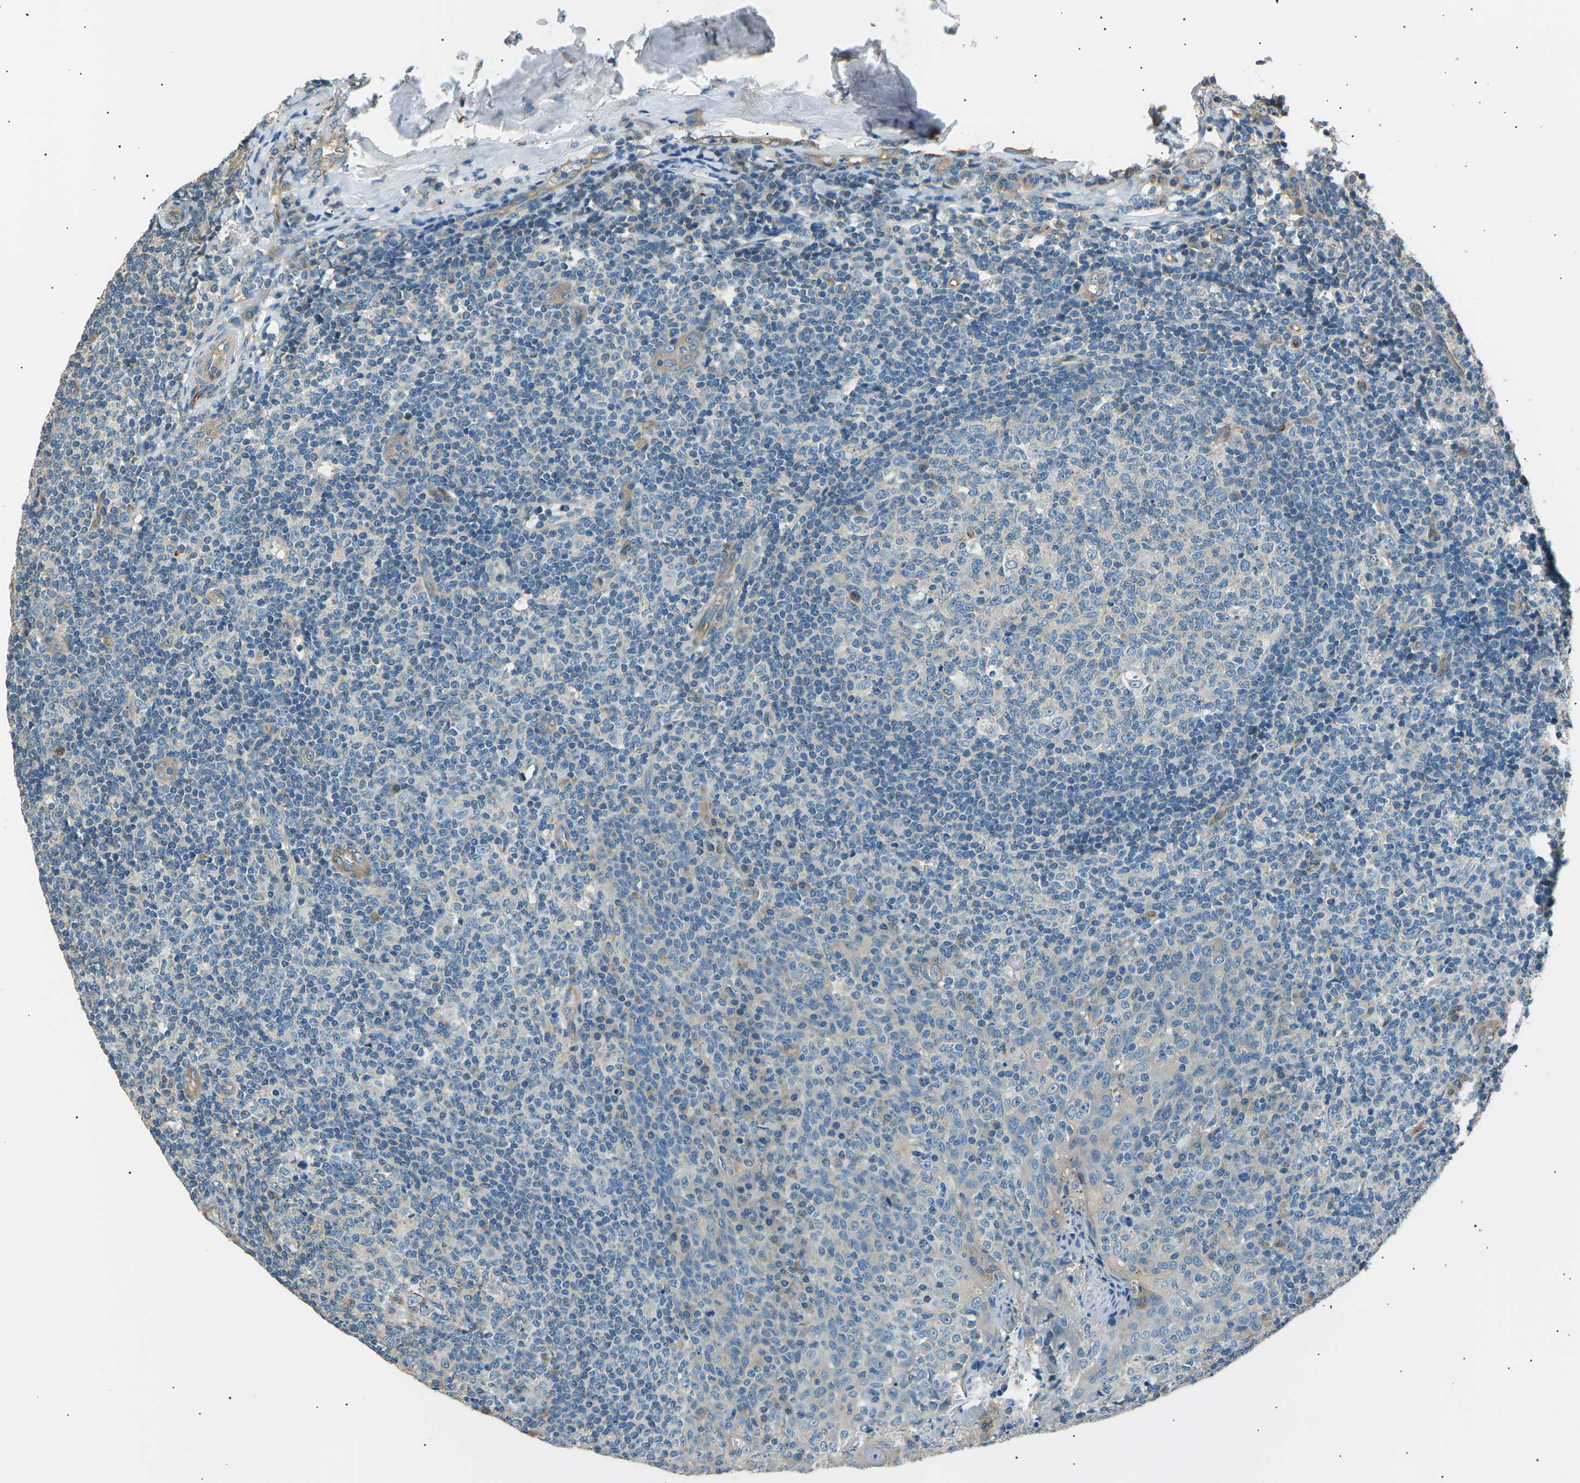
{"staining": {"intensity": "weak", "quantity": "<25%", "location": "cytoplasmic/membranous"}, "tissue": "tonsil", "cell_type": "Germinal center cells", "image_type": "normal", "snomed": [{"axis": "morphology", "description": "Normal tissue, NOS"}, {"axis": "topography", "description": "Tonsil"}], "caption": "This image is of benign tonsil stained with IHC to label a protein in brown with the nuclei are counter-stained blue. There is no positivity in germinal center cells.", "gene": "SLK", "patient": {"sex": "female", "age": 19}}